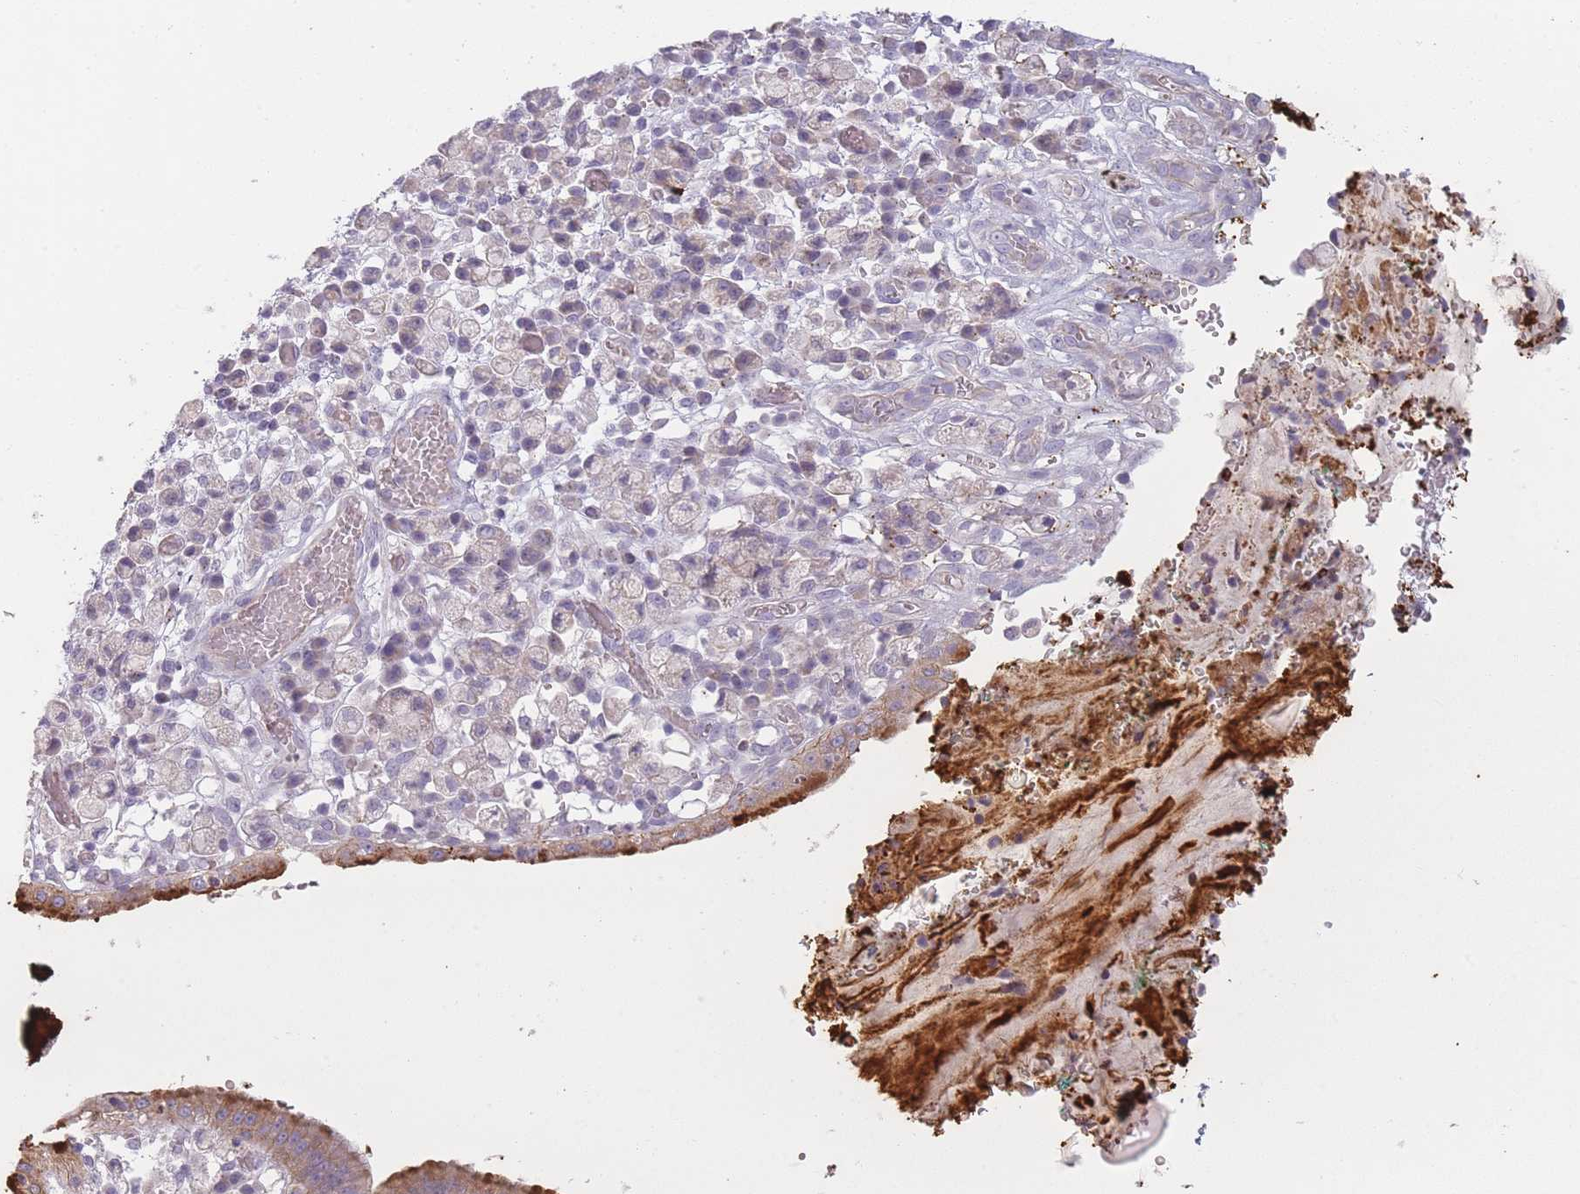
{"staining": {"intensity": "negative", "quantity": "none", "location": "none"}, "tissue": "stomach cancer", "cell_type": "Tumor cells", "image_type": "cancer", "snomed": [{"axis": "morphology", "description": "Adenocarcinoma, NOS"}, {"axis": "topography", "description": "Stomach"}], "caption": "The immunohistochemistry (IHC) photomicrograph has no significant staining in tumor cells of stomach adenocarcinoma tissue.", "gene": "NT5DC2", "patient": {"sex": "male", "age": 77}}